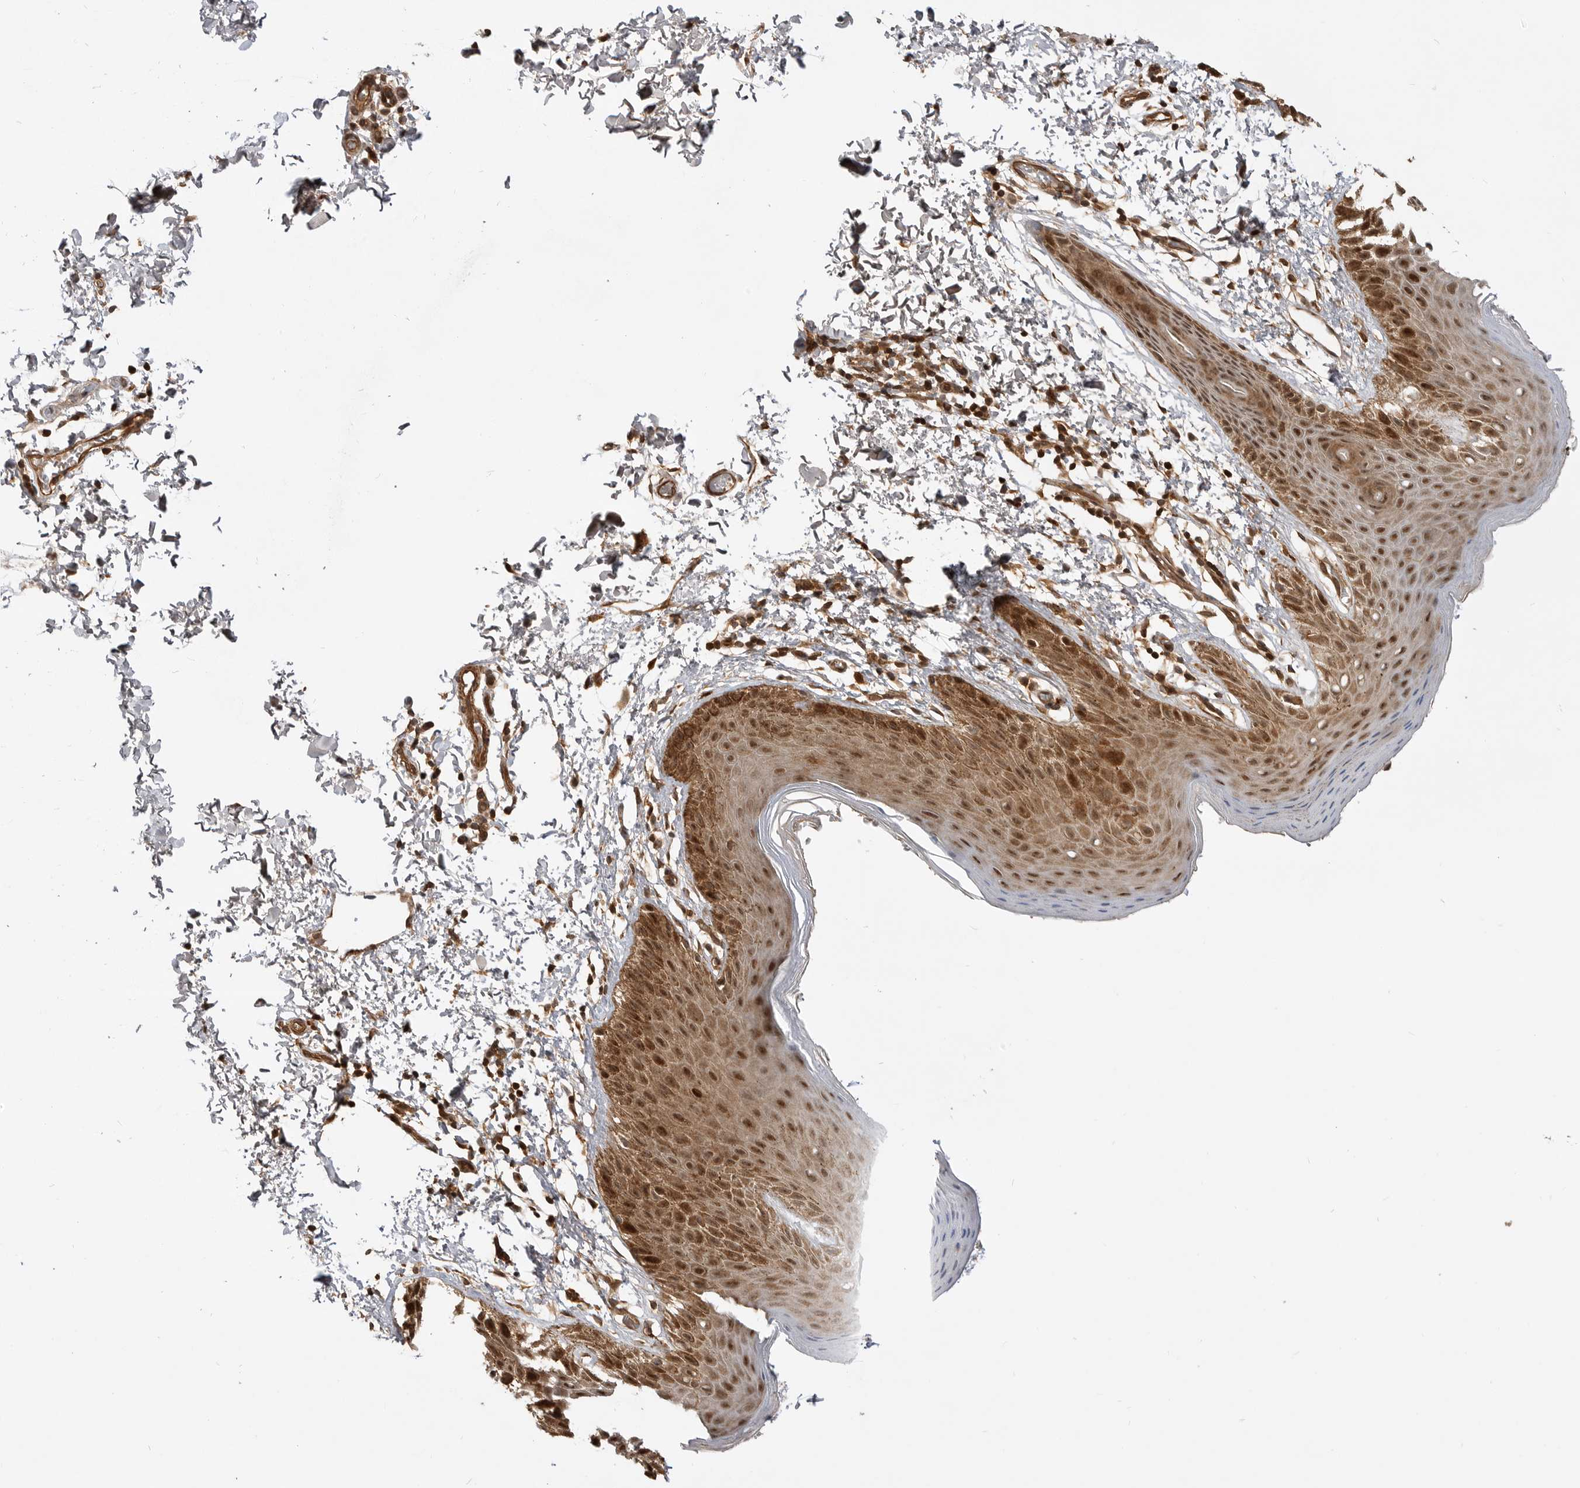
{"staining": {"intensity": "moderate", "quantity": ">75%", "location": "cytoplasmic/membranous,nuclear"}, "tissue": "skin", "cell_type": "Epidermal cells", "image_type": "normal", "snomed": [{"axis": "morphology", "description": "Normal tissue, NOS"}, {"axis": "topography", "description": "Anal"}, {"axis": "topography", "description": "Peripheral nerve tissue"}], "caption": "Moderate cytoplasmic/membranous,nuclear protein positivity is appreciated in about >75% of epidermal cells in skin.", "gene": "ADPRS", "patient": {"sex": "male", "age": 44}}